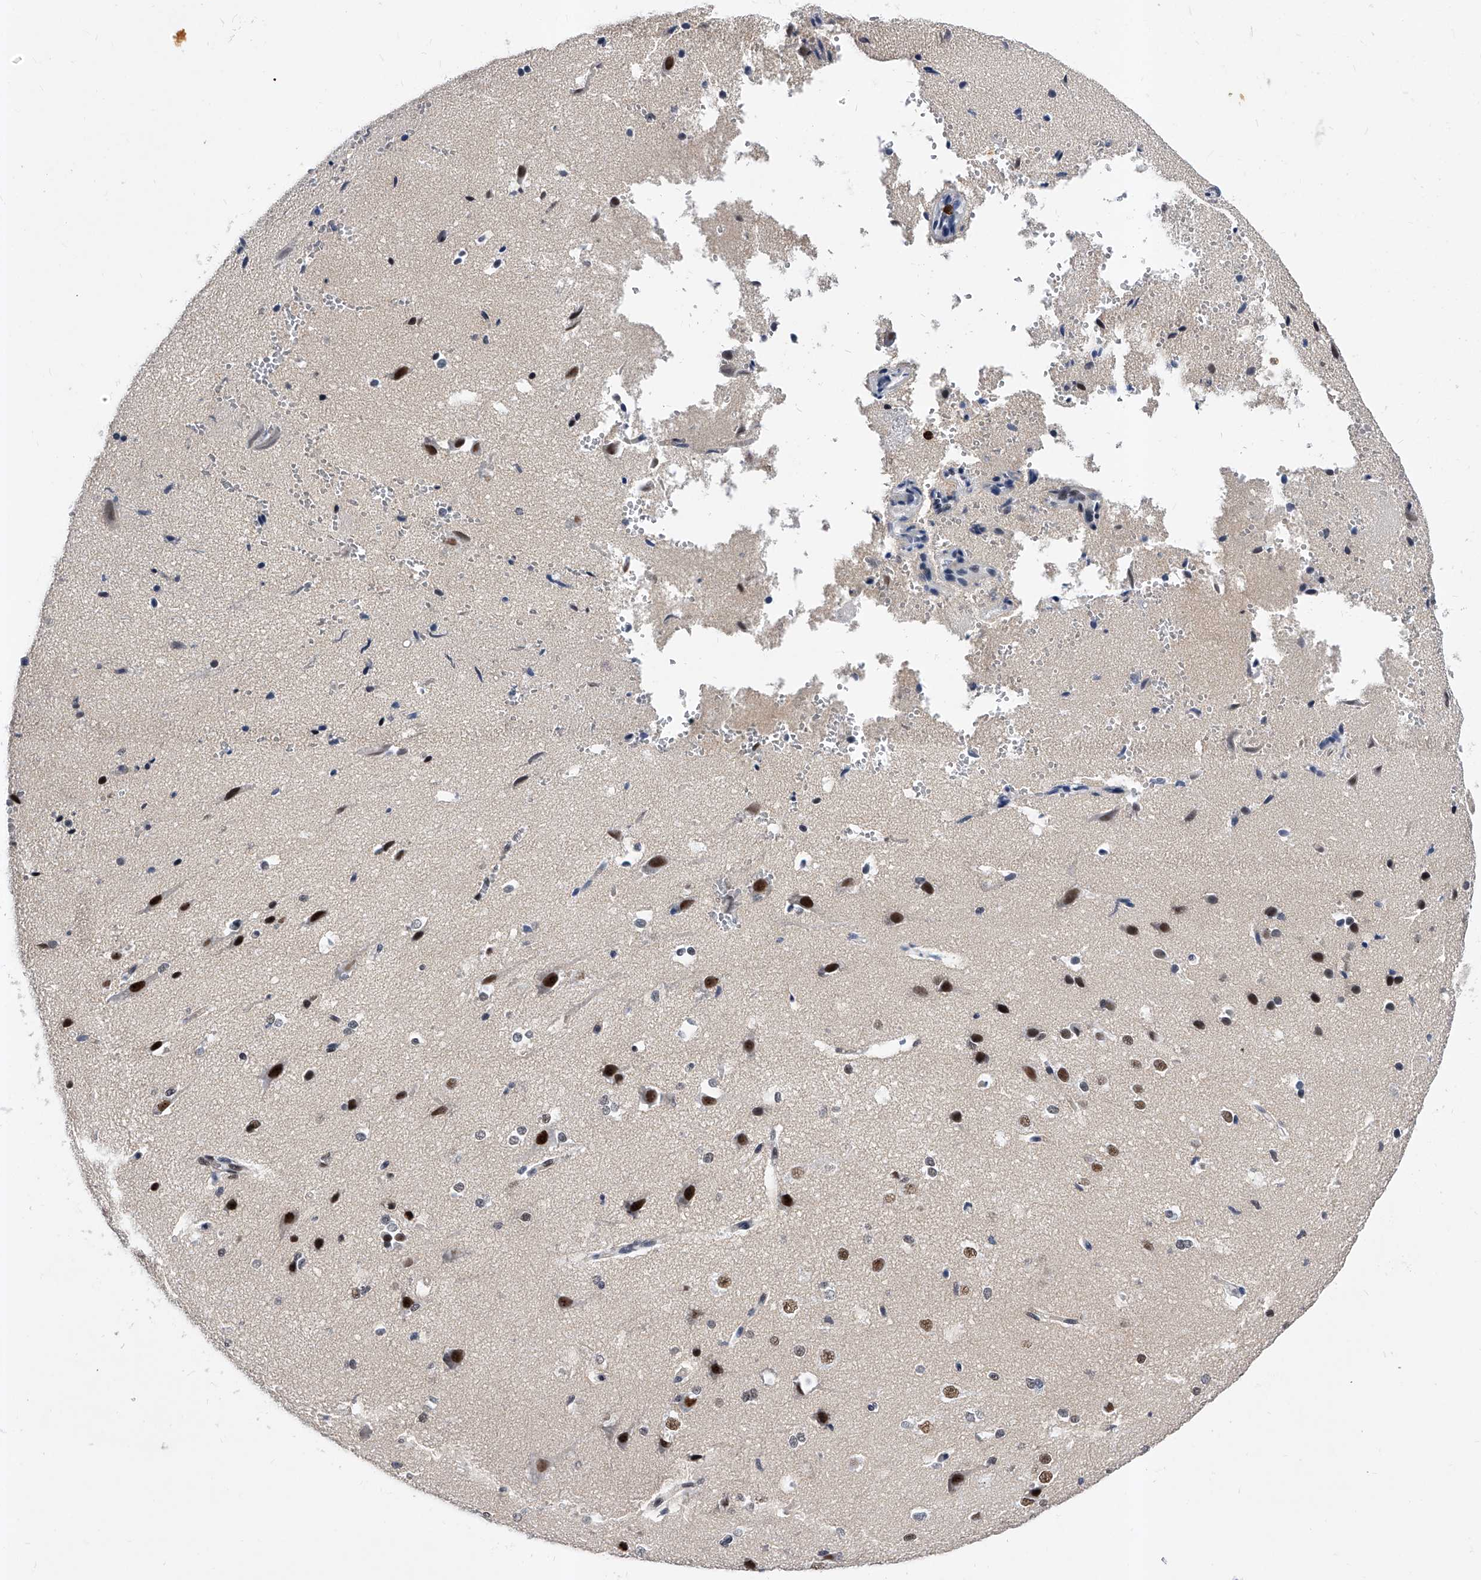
{"staining": {"intensity": "weak", "quantity": ">75%", "location": "nuclear"}, "tissue": "cerebral cortex", "cell_type": "Endothelial cells", "image_type": "normal", "snomed": [{"axis": "morphology", "description": "Normal tissue, NOS"}, {"axis": "morphology", "description": "Developmental malformation"}, {"axis": "topography", "description": "Cerebral cortex"}], "caption": "Immunohistochemical staining of unremarkable human cerebral cortex exhibits low levels of weak nuclear staining in about >75% of endothelial cells. (DAB (3,3'-diaminobenzidine) = brown stain, brightfield microscopy at high magnification).", "gene": "TESK2", "patient": {"sex": "female", "age": 30}}